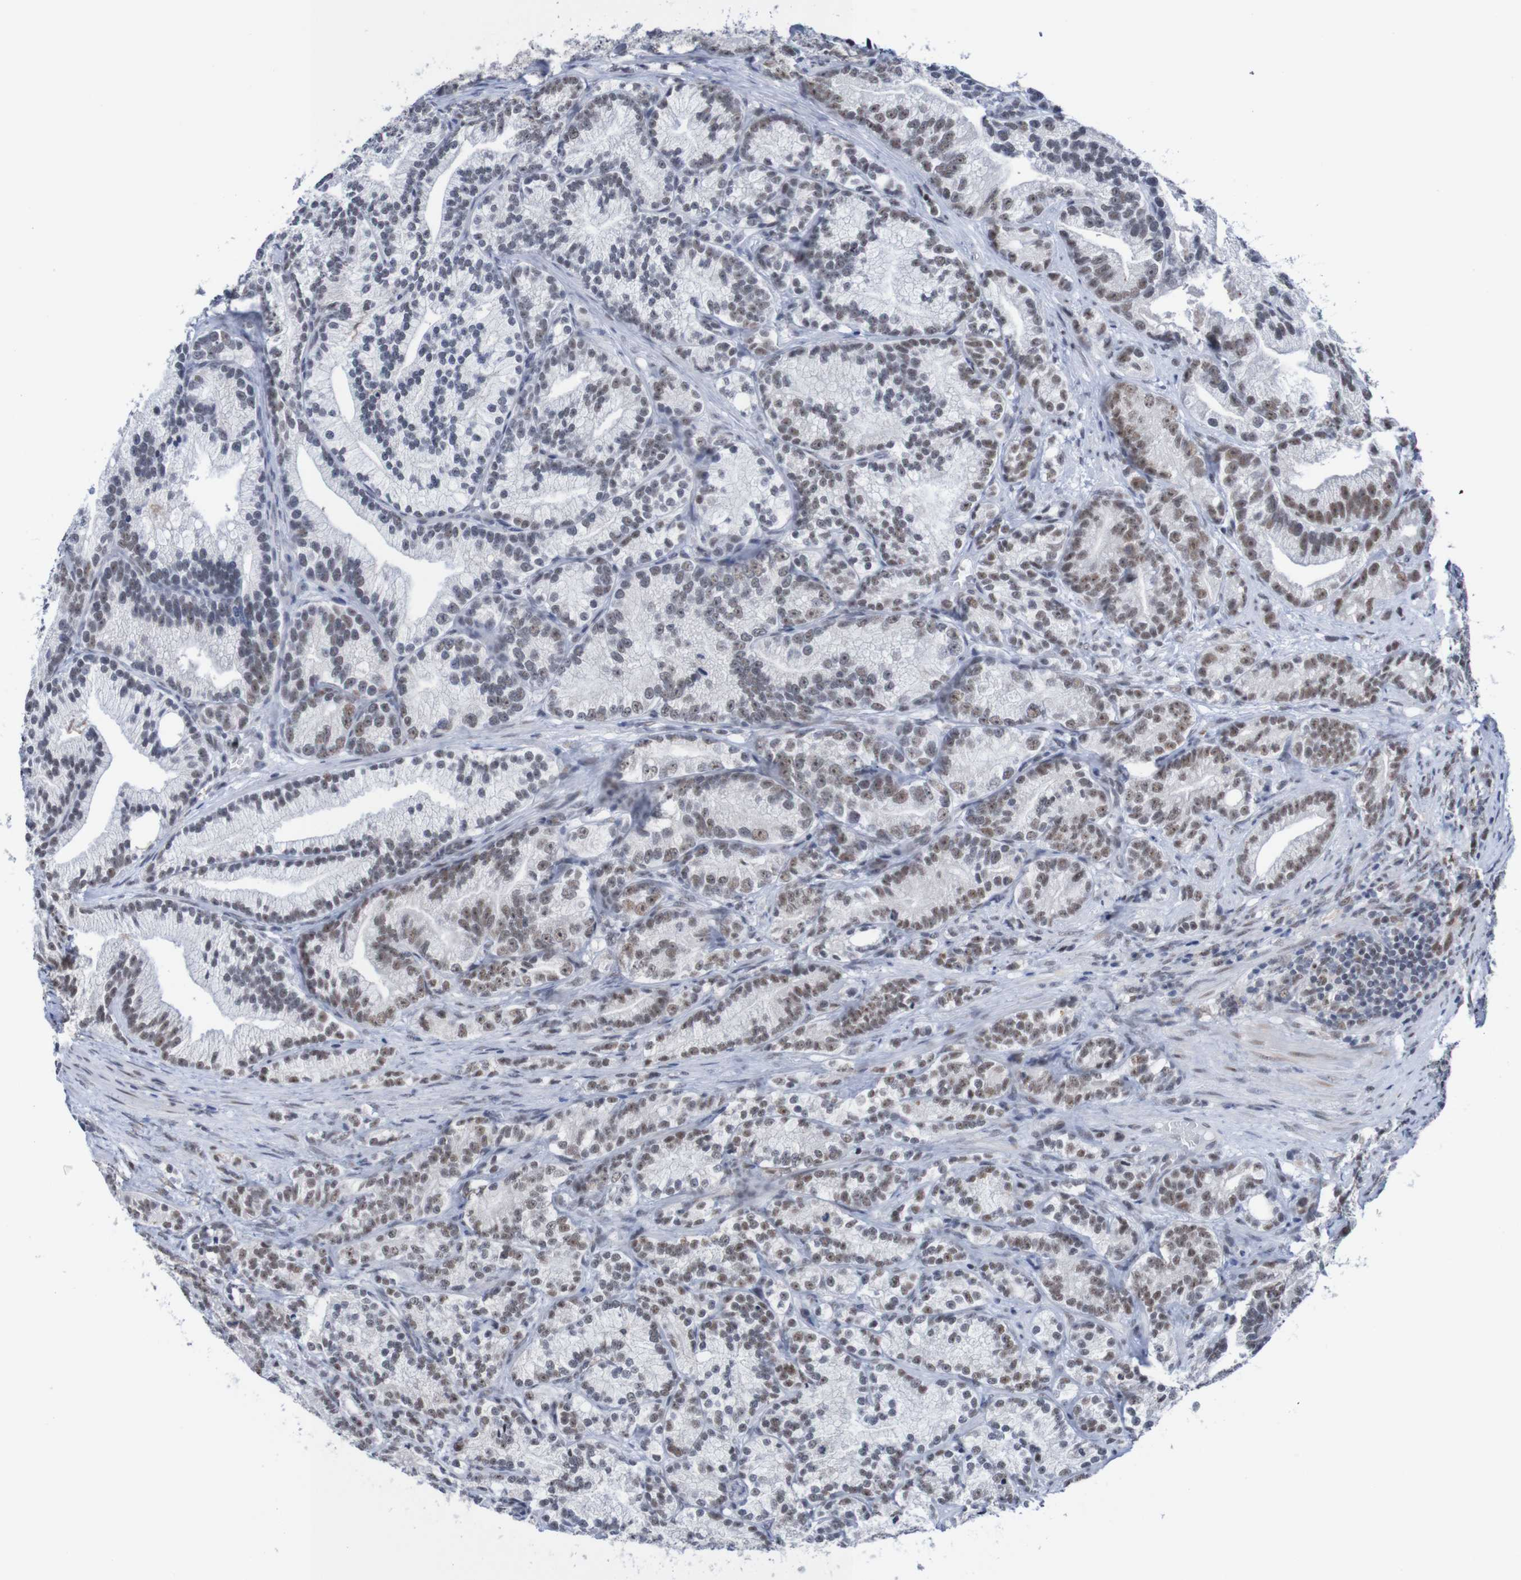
{"staining": {"intensity": "moderate", "quantity": "<25%", "location": "nuclear"}, "tissue": "prostate cancer", "cell_type": "Tumor cells", "image_type": "cancer", "snomed": [{"axis": "morphology", "description": "Adenocarcinoma, Low grade"}, {"axis": "topography", "description": "Prostate"}], "caption": "This is a histology image of immunohistochemistry staining of adenocarcinoma (low-grade) (prostate), which shows moderate positivity in the nuclear of tumor cells.", "gene": "CDC5L", "patient": {"sex": "male", "age": 89}}